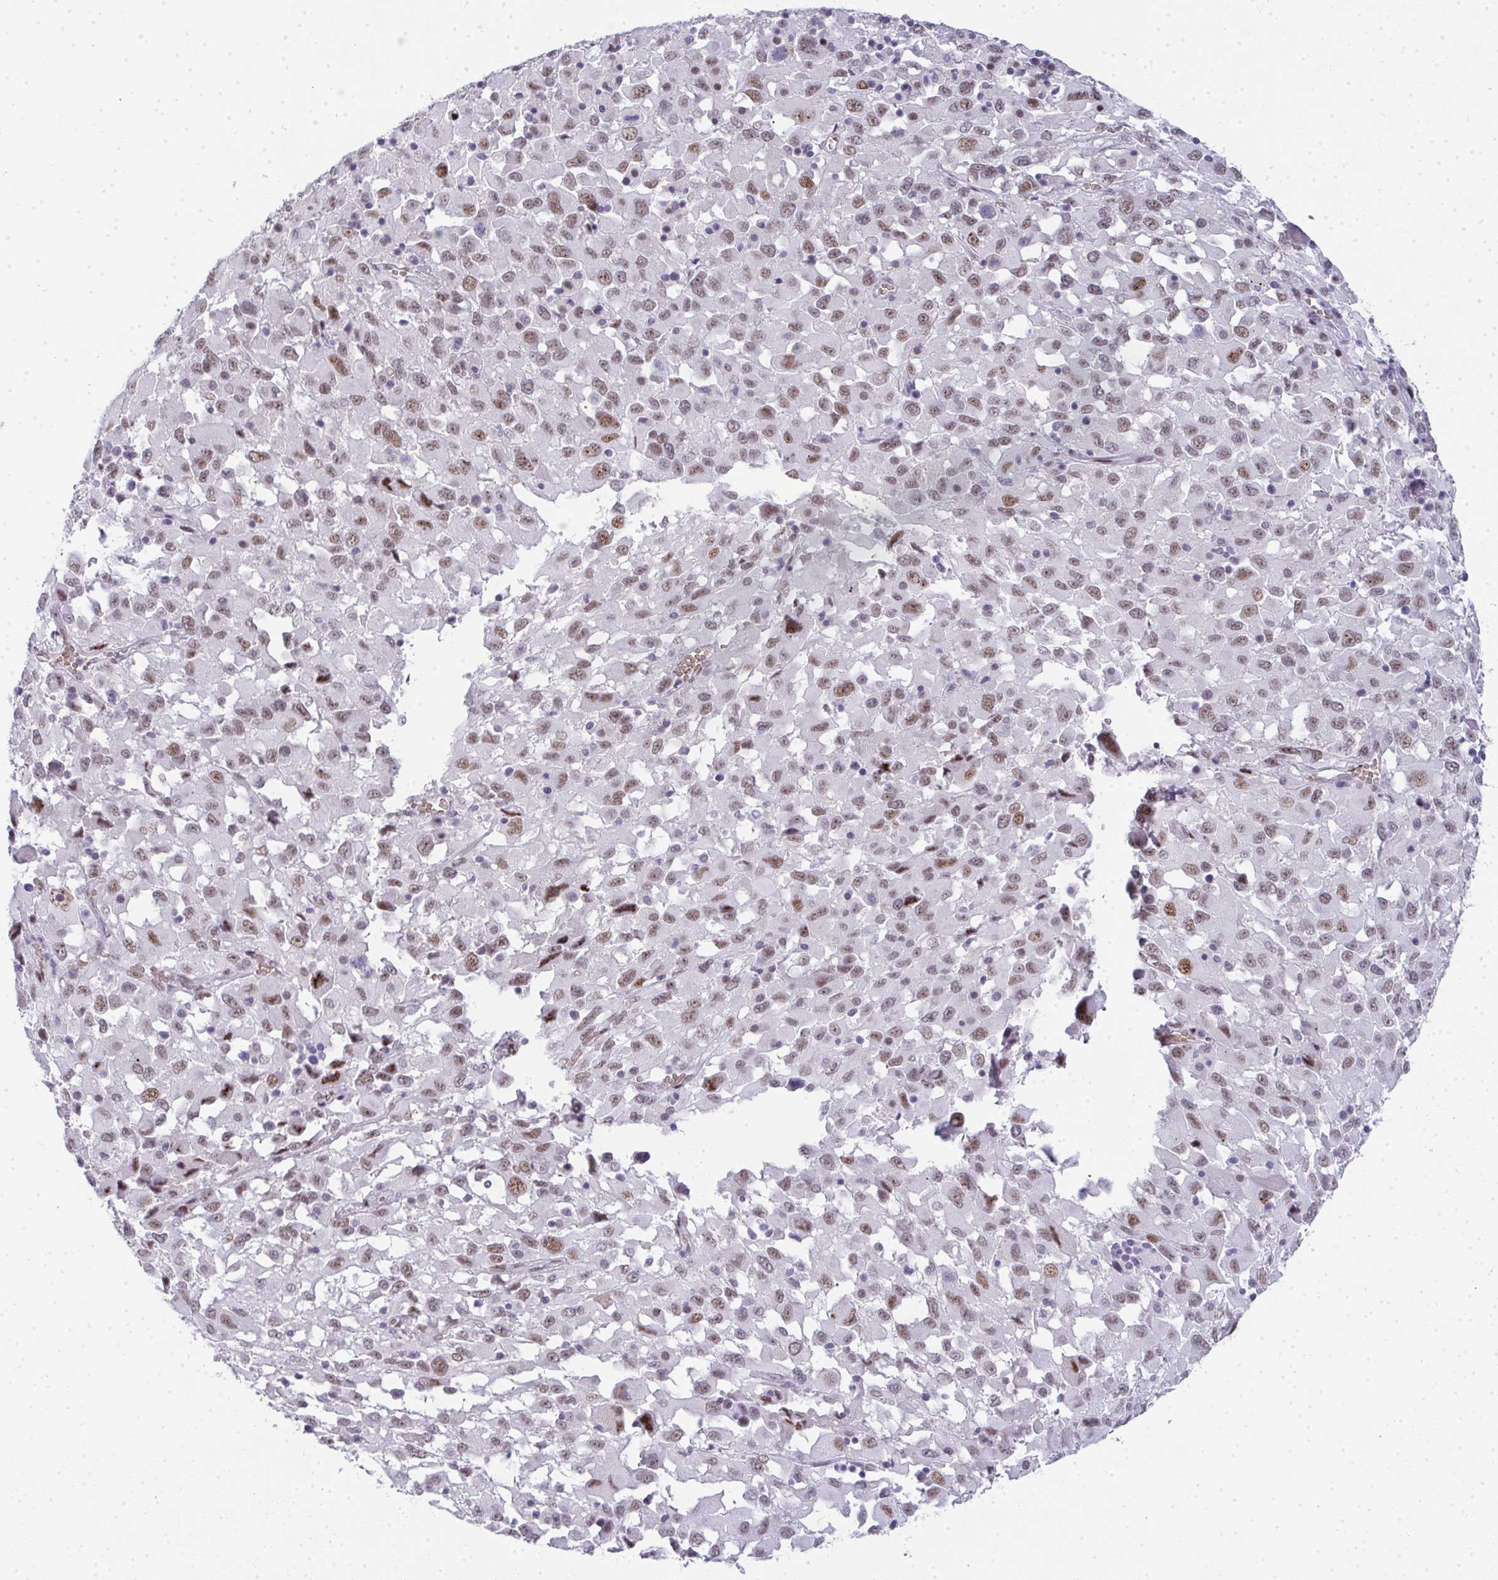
{"staining": {"intensity": "moderate", "quantity": ">75%", "location": "nuclear"}, "tissue": "melanoma", "cell_type": "Tumor cells", "image_type": "cancer", "snomed": [{"axis": "morphology", "description": "Malignant melanoma, Metastatic site"}, {"axis": "topography", "description": "Soft tissue"}], "caption": "Brown immunohistochemical staining in human melanoma displays moderate nuclear staining in about >75% of tumor cells.", "gene": "TNMD", "patient": {"sex": "male", "age": 50}}